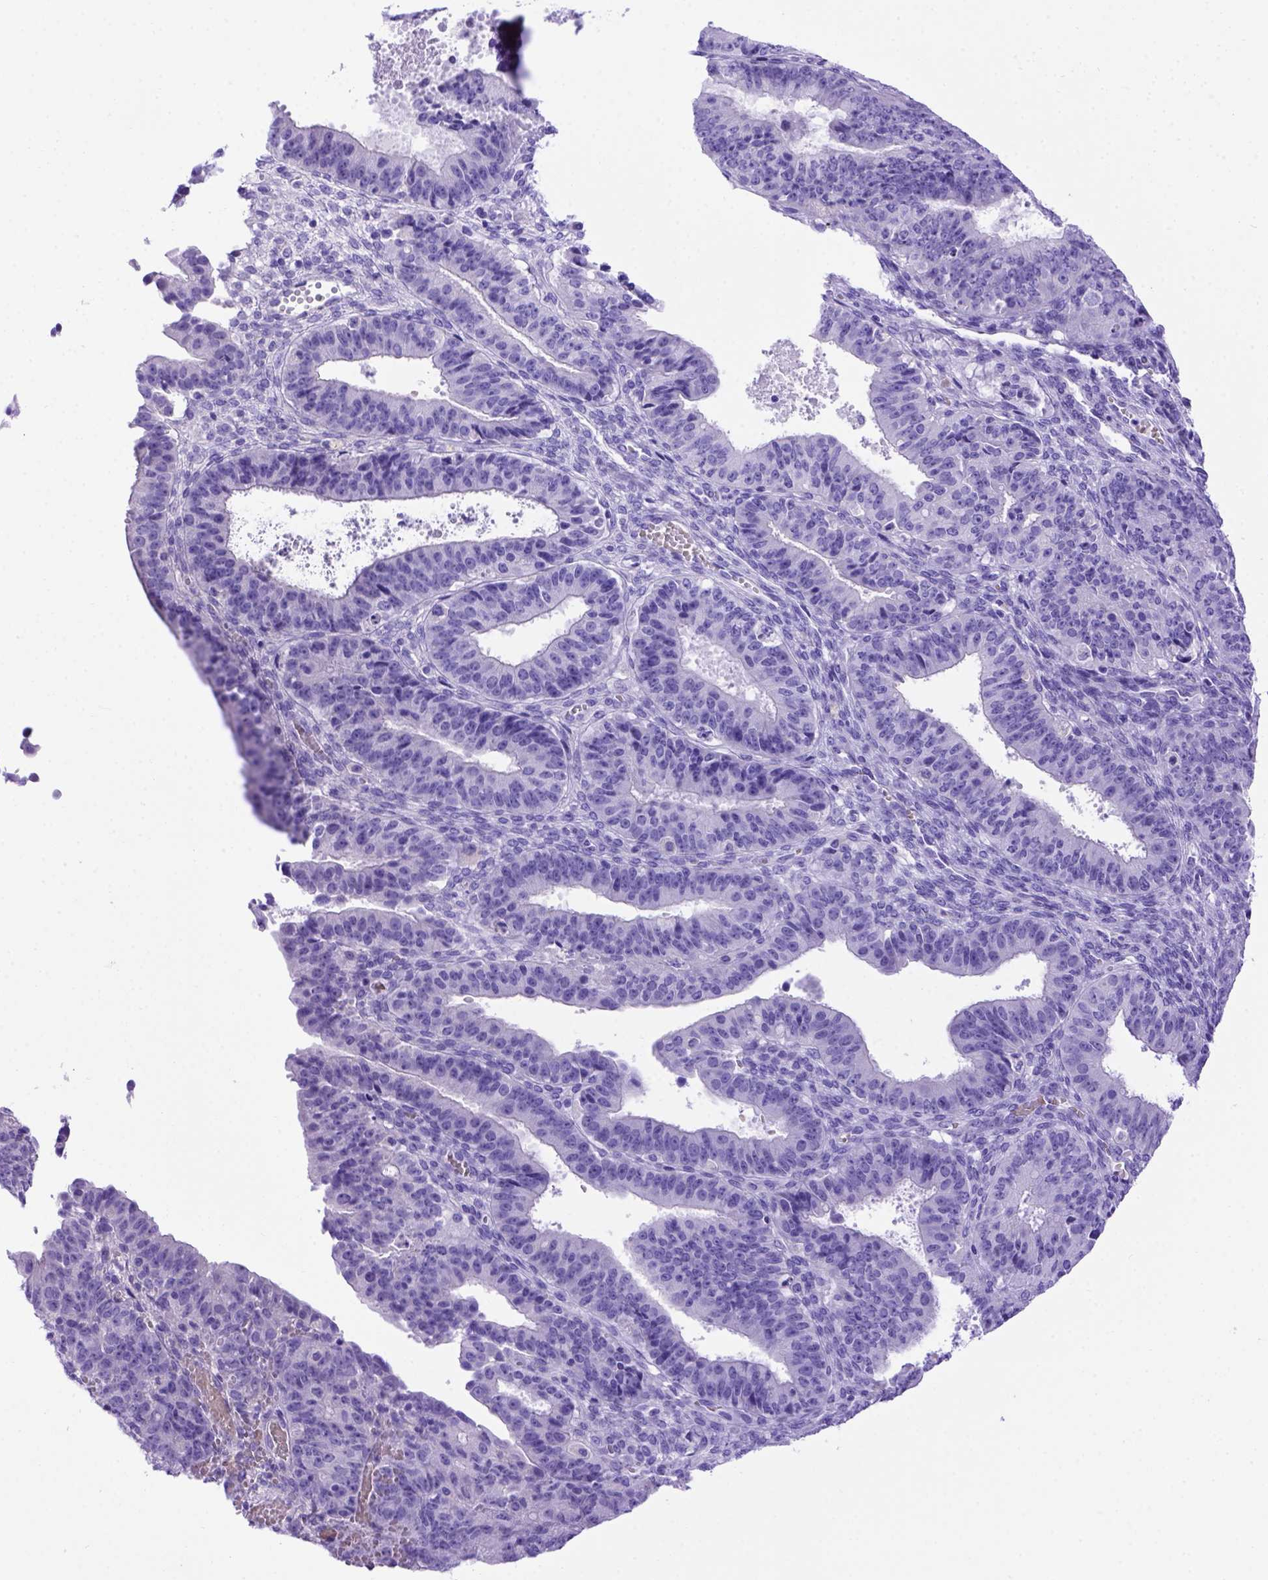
{"staining": {"intensity": "negative", "quantity": "none", "location": "none"}, "tissue": "ovarian cancer", "cell_type": "Tumor cells", "image_type": "cancer", "snomed": [{"axis": "morphology", "description": "Carcinoma, endometroid"}, {"axis": "topography", "description": "Ovary"}], "caption": "Tumor cells are negative for protein expression in human ovarian endometroid carcinoma.", "gene": "MEOX2", "patient": {"sex": "female", "age": 42}}